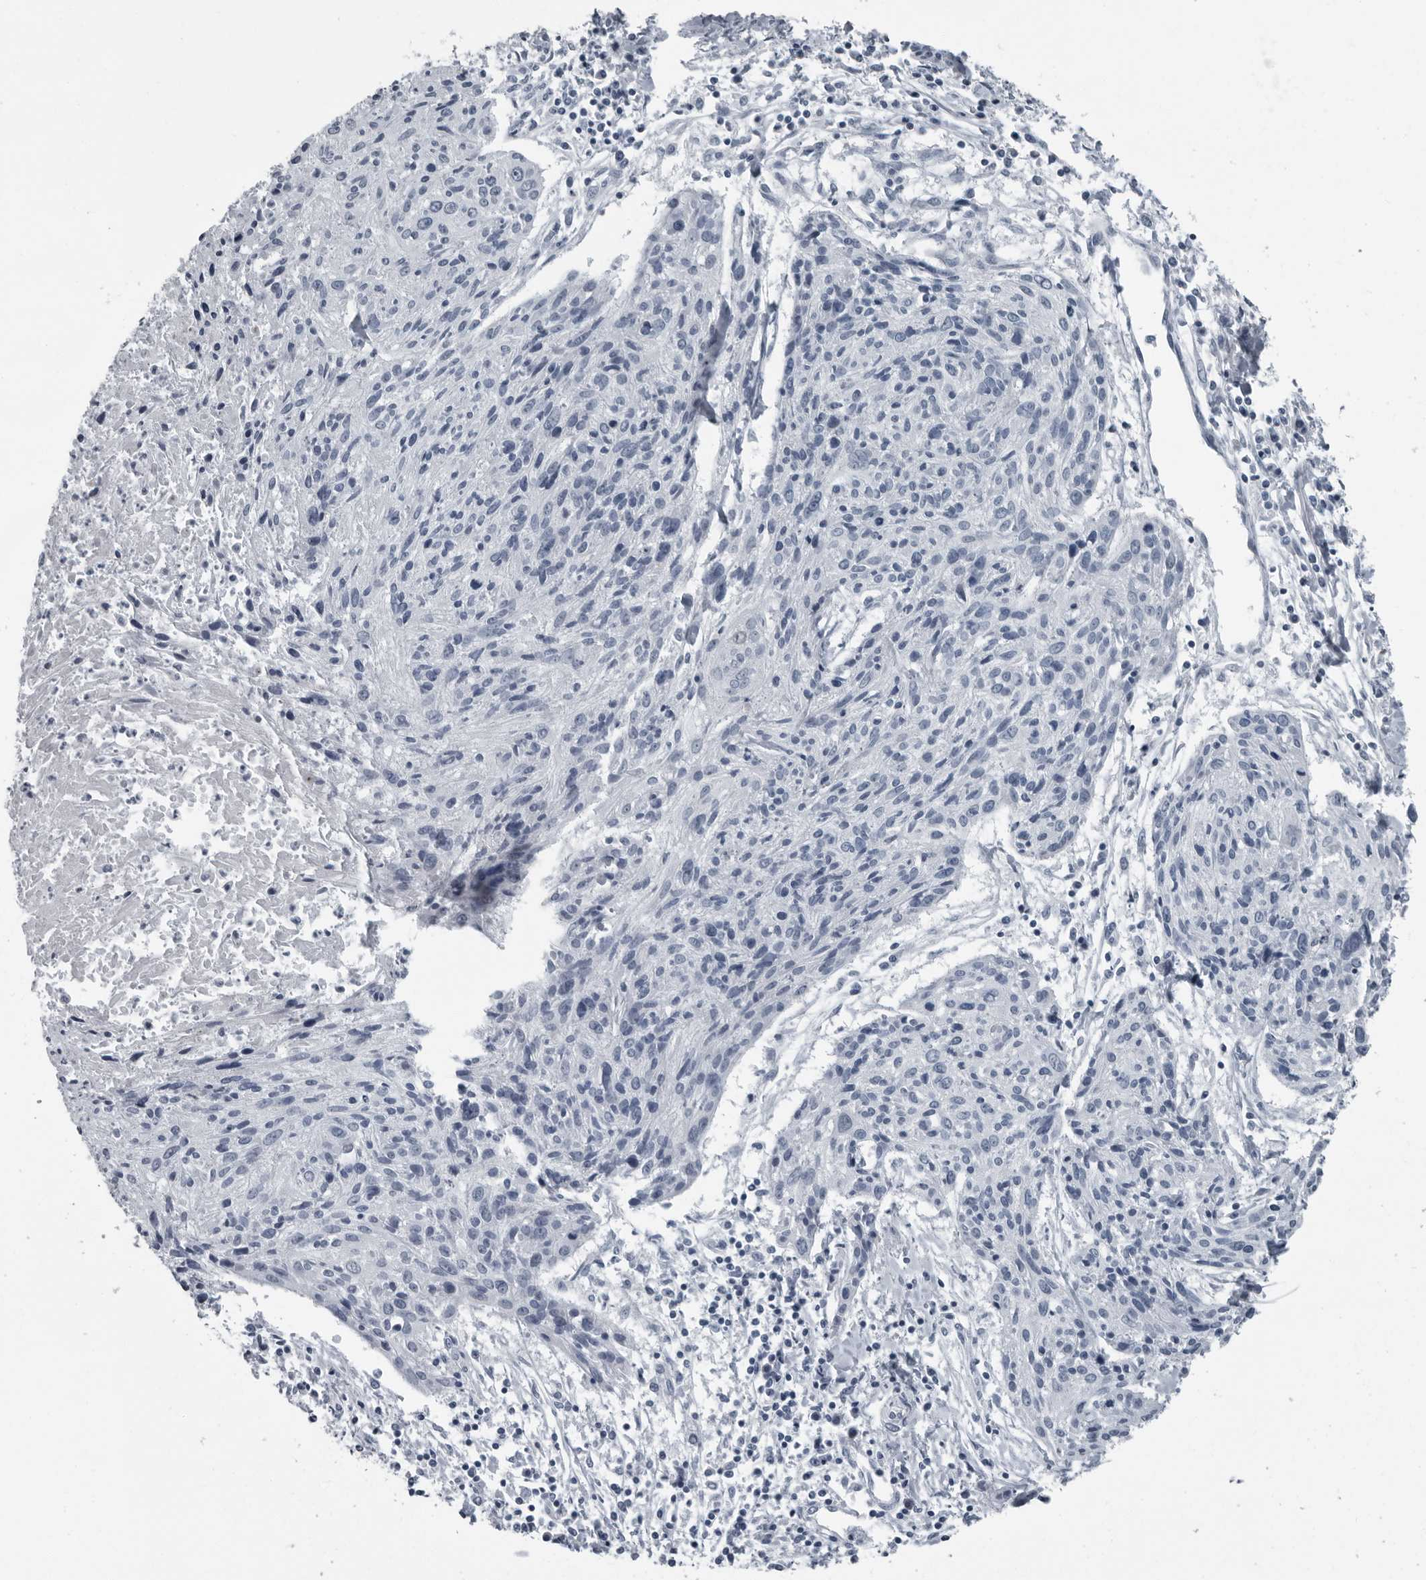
{"staining": {"intensity": "negative", "quantity": "none", "location": "none"}, "tissue": "cervical cancer", "cell_type": "Tumor cells", "image_type": "cancer", "snomed": [{"axis": "morphology", "description": "Squamous cell carcinoma, NOS"}, {"axis": "topography", "description": "Cervix"}], "caption": "High power microscopy histopathology image of an immunohistochemistry (IHC) micrograph of cervical cancer, revealing no significant positivity in tumor cells.", "gene": "PDCD11", "patient": {"sex": "female", "age": 51}}